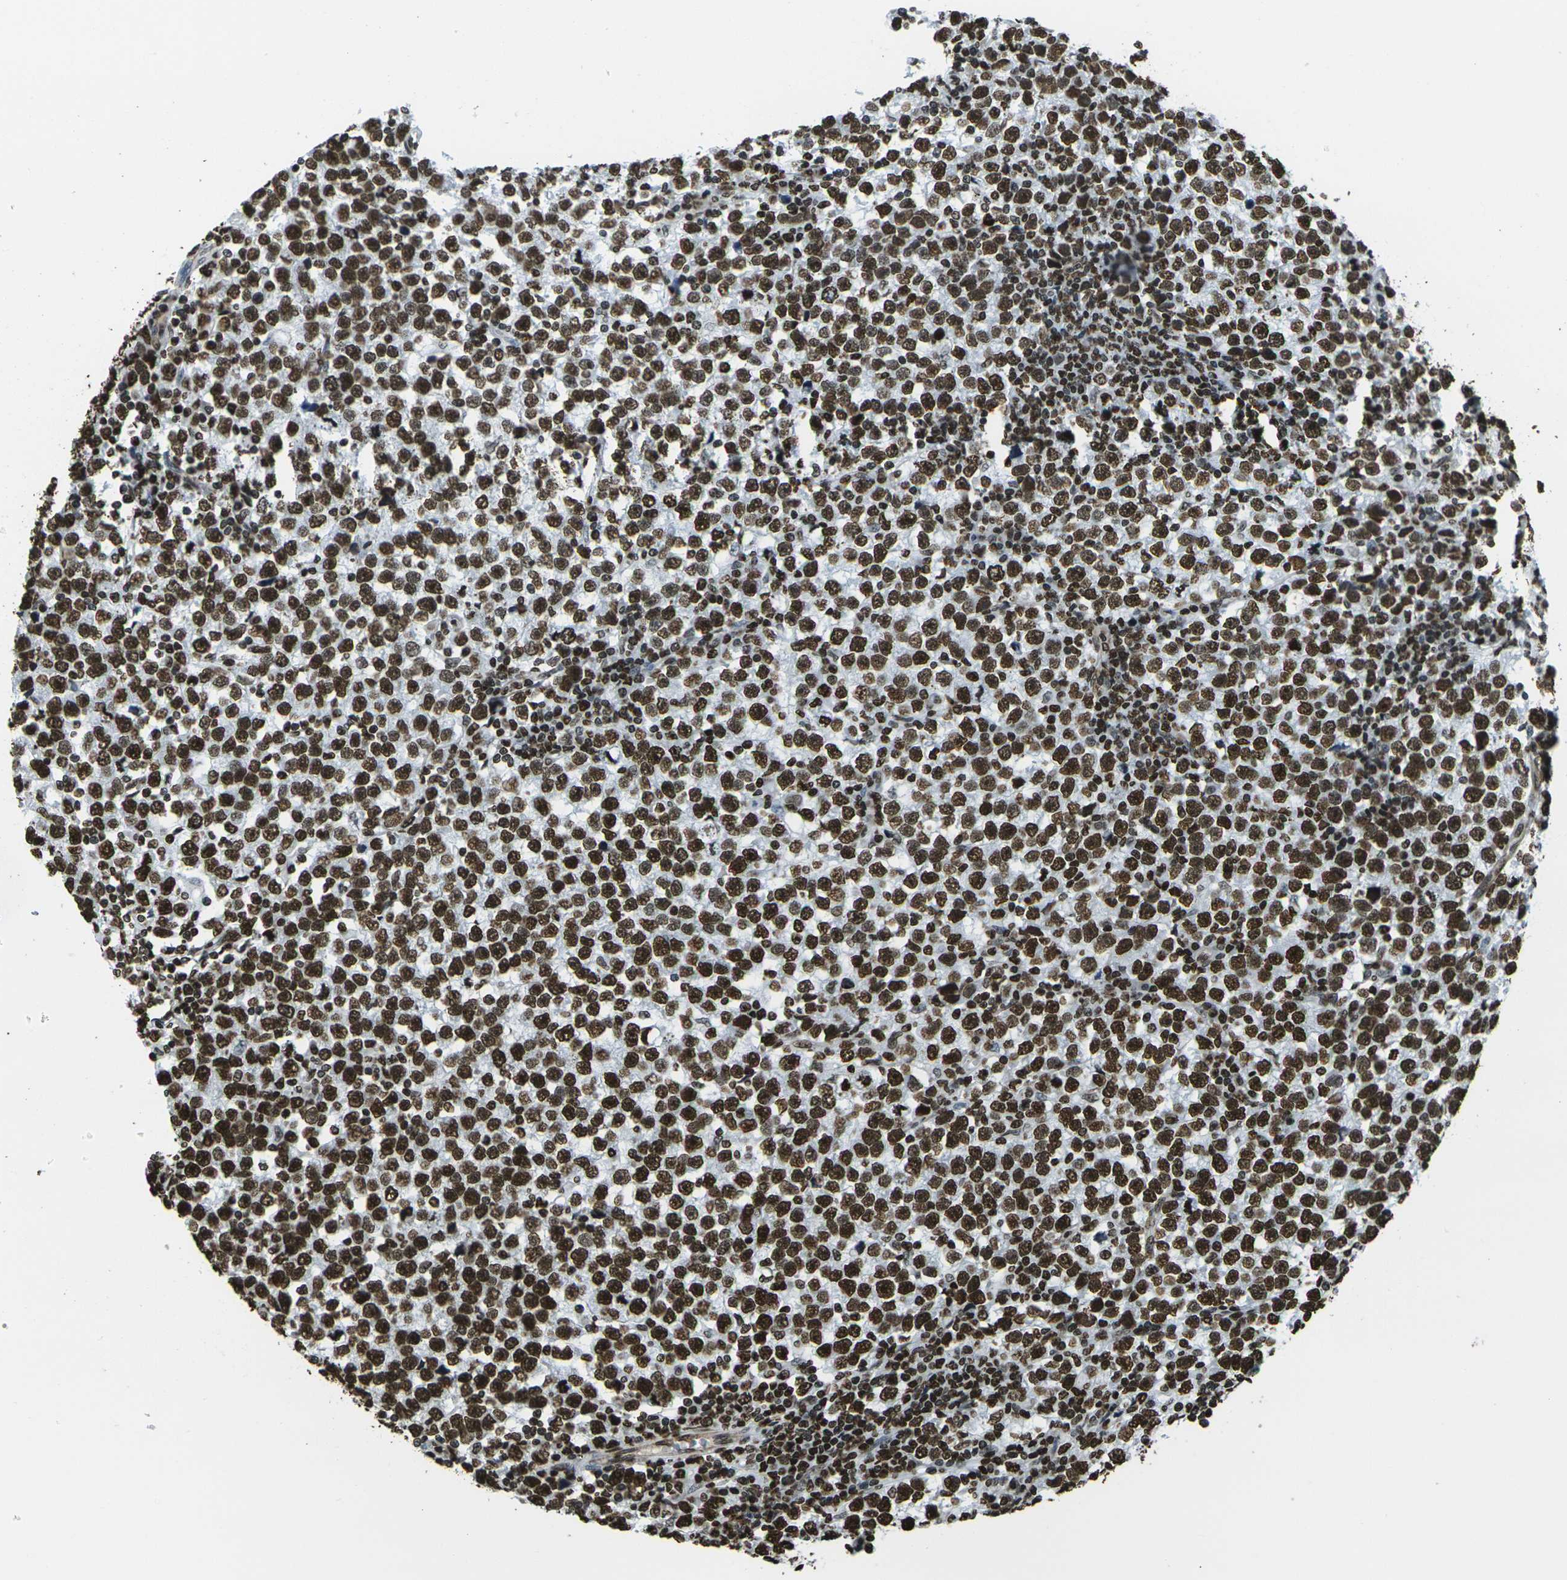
{"staining": {"intensity": "strong", "quantity": ">75%", "location": "nuclear"}, "tissue": "testis cancer", "cell_type": "Tumor cells", "image_type": "cancer", "snomed": [{"axis": "morphology", "description": "Seminoma, NOS"}, {"axis": "topography", "description": "Testis"}], "caption": "DAB immunohistochemical staining of human testis seminoma displays strong nuclear protein expression in about >75% of tumor cells.", "gene": "H1-2", "patient": {"sex": "male", "age": 43}}